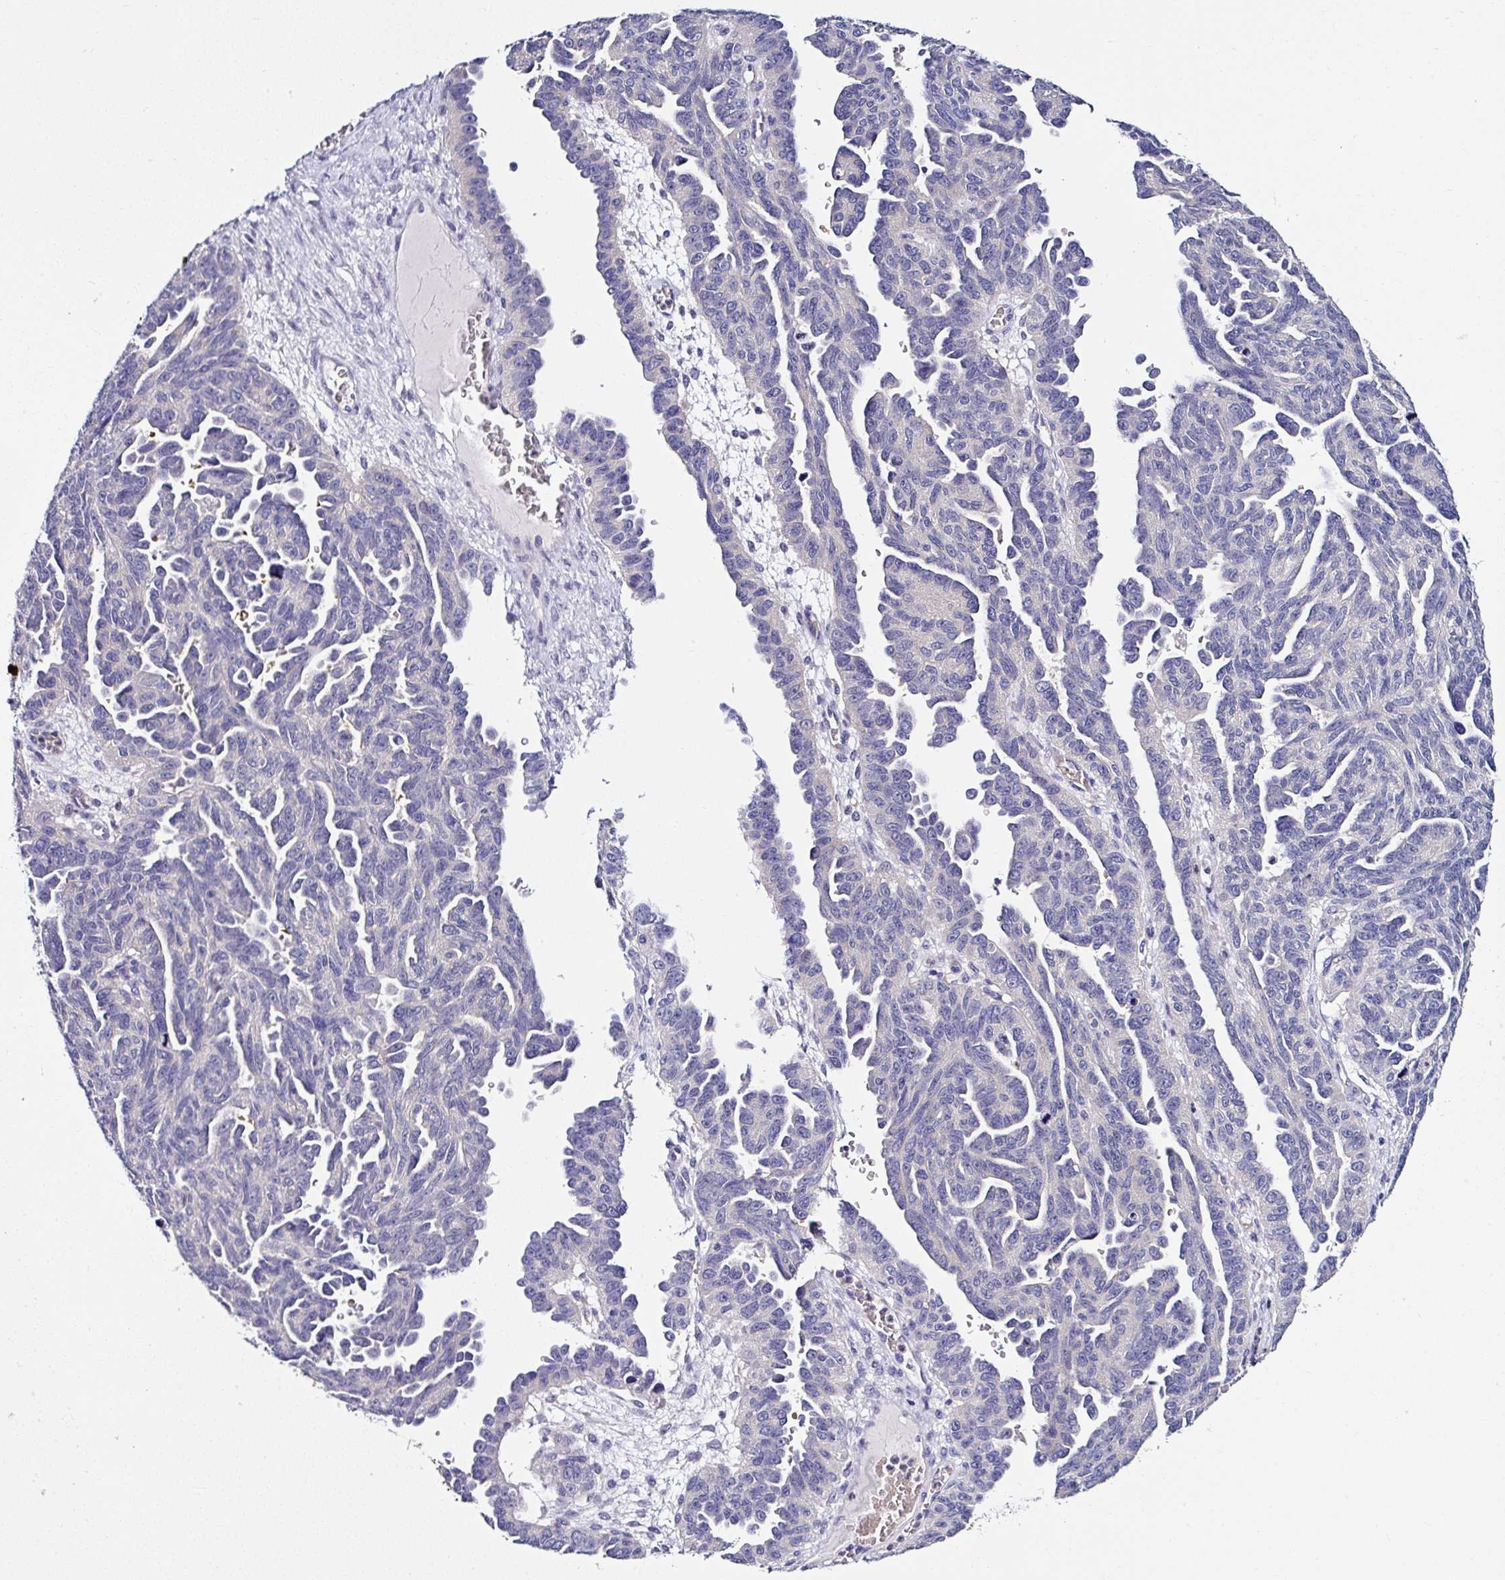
{"staining": {"intensity": "negative", "quantity": "none", "location": "none"}, "tissue": "ovarian cancer", "cell_type": "Tumor cells", "image_type": "cancer", "snomed": [{"axis": "morphology", "description": "Cystadenocarcinoma, serous, NOS"}, {"axis": "topography", "description": "Ovary"}], "caption": "This is a image of immunohistochemistry staining of serous cystadenocarcinoma (ovarian), which shows no positivity in tumor cells.", "gene": "DEPDC5", "patient": {"sex": "female", "age": 64}}